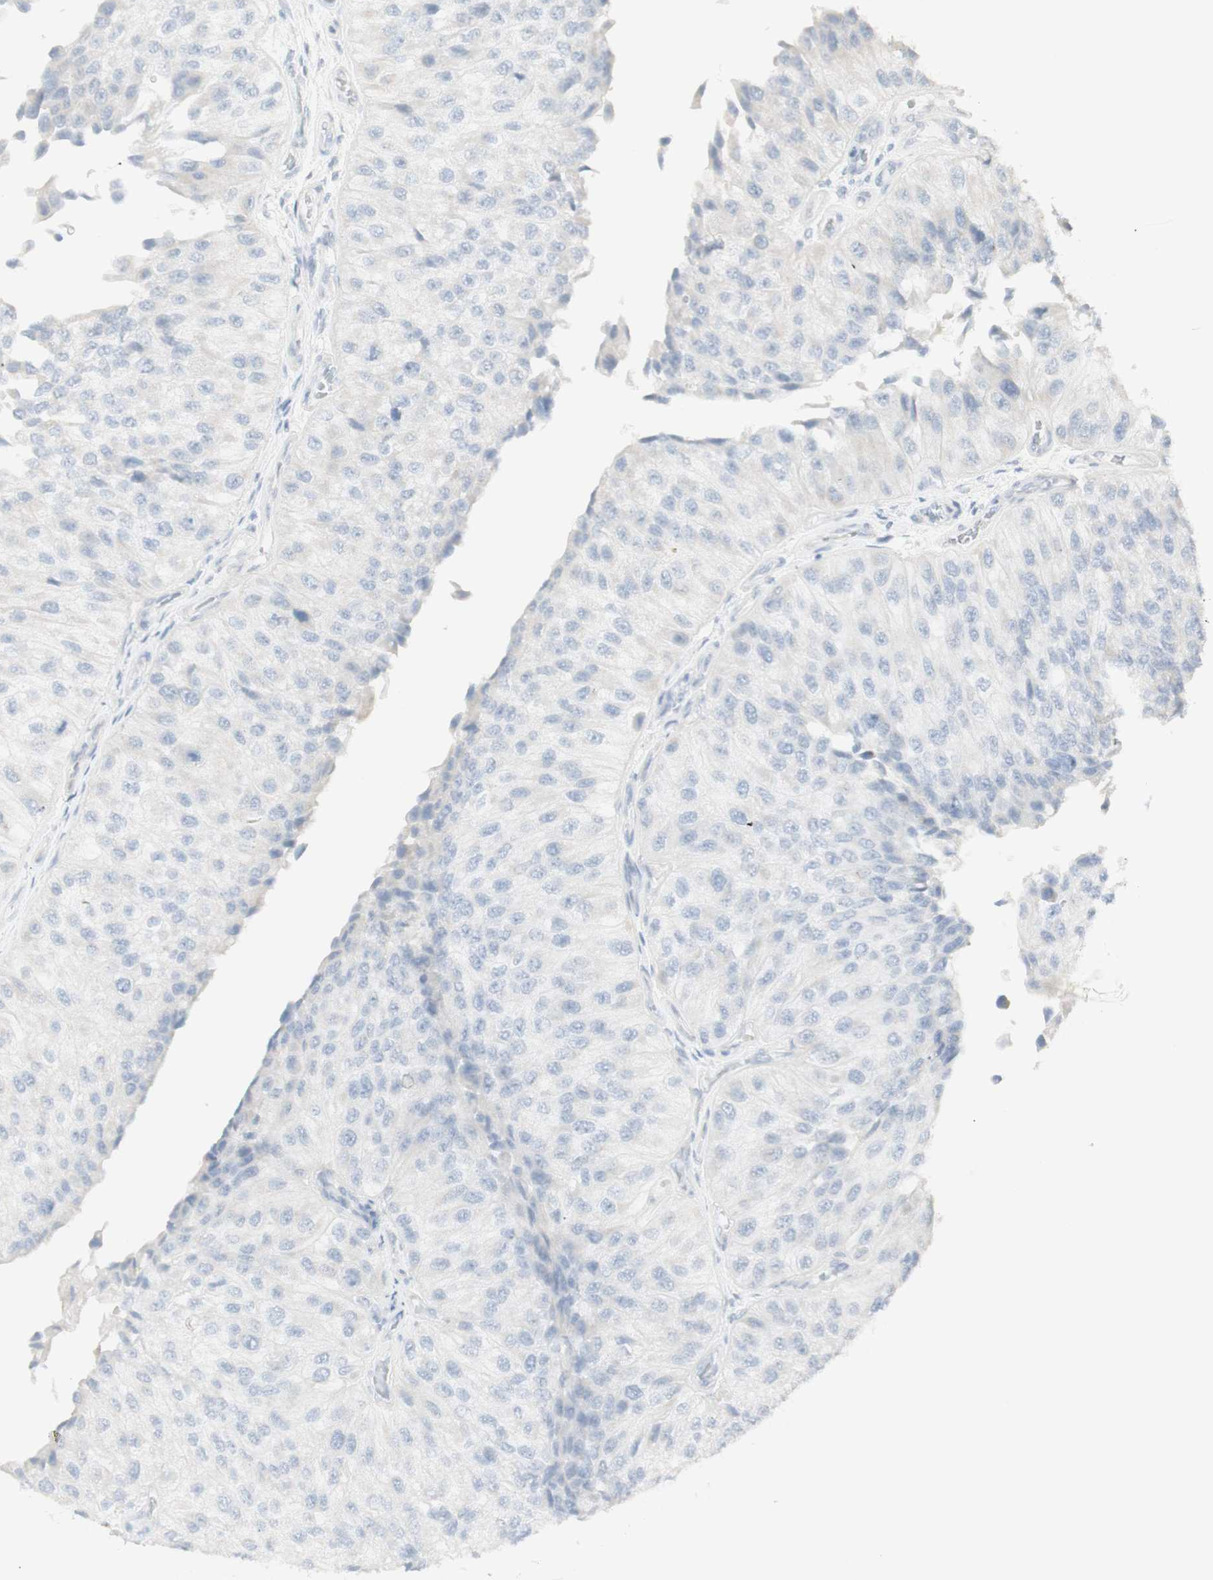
{"staining": {"intensity": "negative", "quantity": "none", "location": "none"}, "tissue": "urothelial cancer", "cell_type": "Tumor cells", "image_type": "cancer", "snomed": [{"axis": "morphology", "description": "Urothelial carcinoma, High grade"}, {"axis": "topography", "description": "Kidney"}, {"axis": "topography", "description": "Urinary bladder"}], "caption": "Immunohistochemical staining of urothelial cancer reveals no significant positivity in tumor cells.", "gene": "NDST4", "patient": {"sex": "male", "age": 77}}